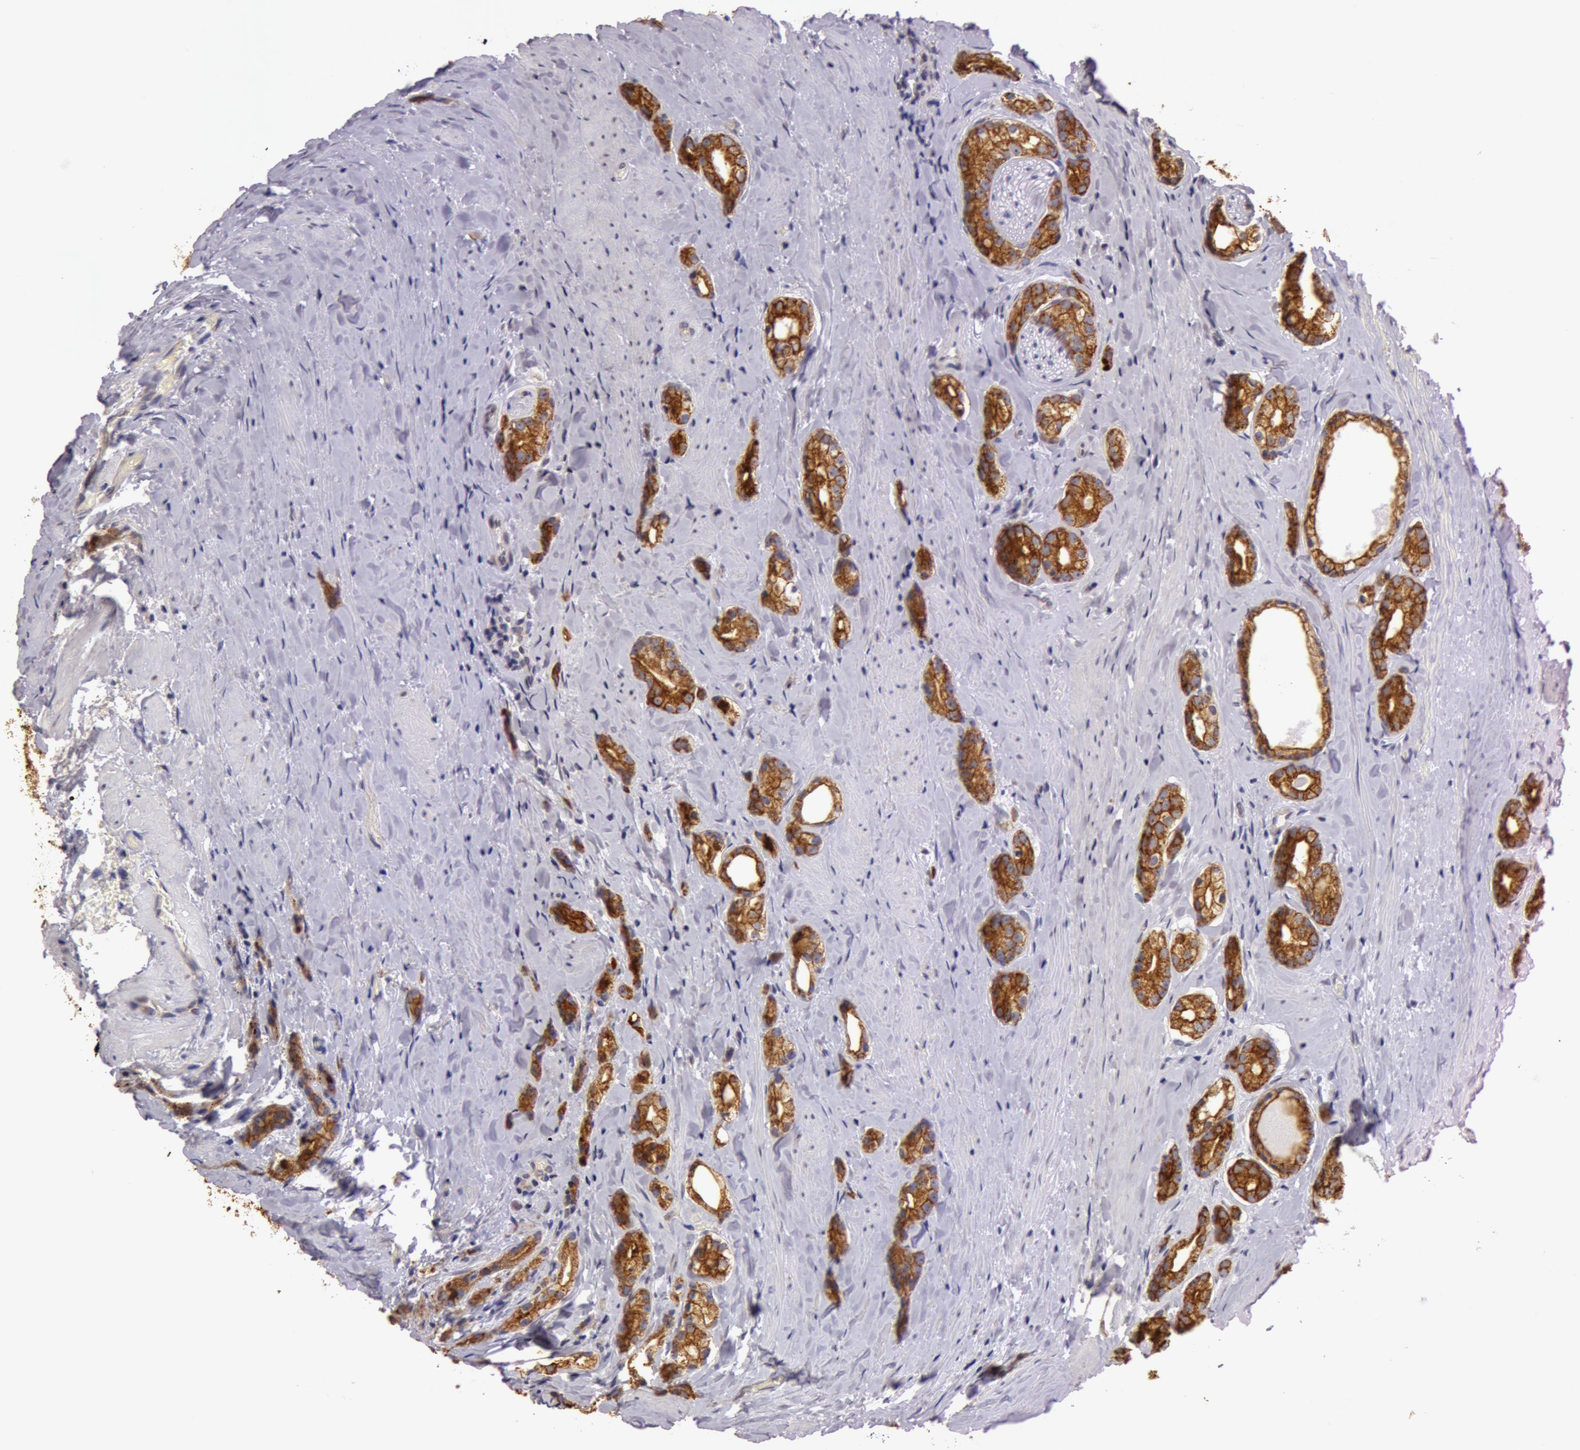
{"staining": {"intensity": "strong", "quantity": ">75%", "location": "cytoplasmic/membranous"}, "tissue": "prostate cancer", "cell_type": "Tumor cells", "image_type": "cancer", "snomed": [{"axis": "morphology", "description": "Adenocarcinoma, Medium grade"}, {"axis": "topography", "description": "Prostate"}], "caption": "This is a micrograph of IHC staining of prostate cancer (adenocarcinoma (medium-grade)), which shows strong staining in the cytoplasmic/membranous of tumor cells.", "gene": "KRT18", "patient": {"sex": "male", "age": 59}}